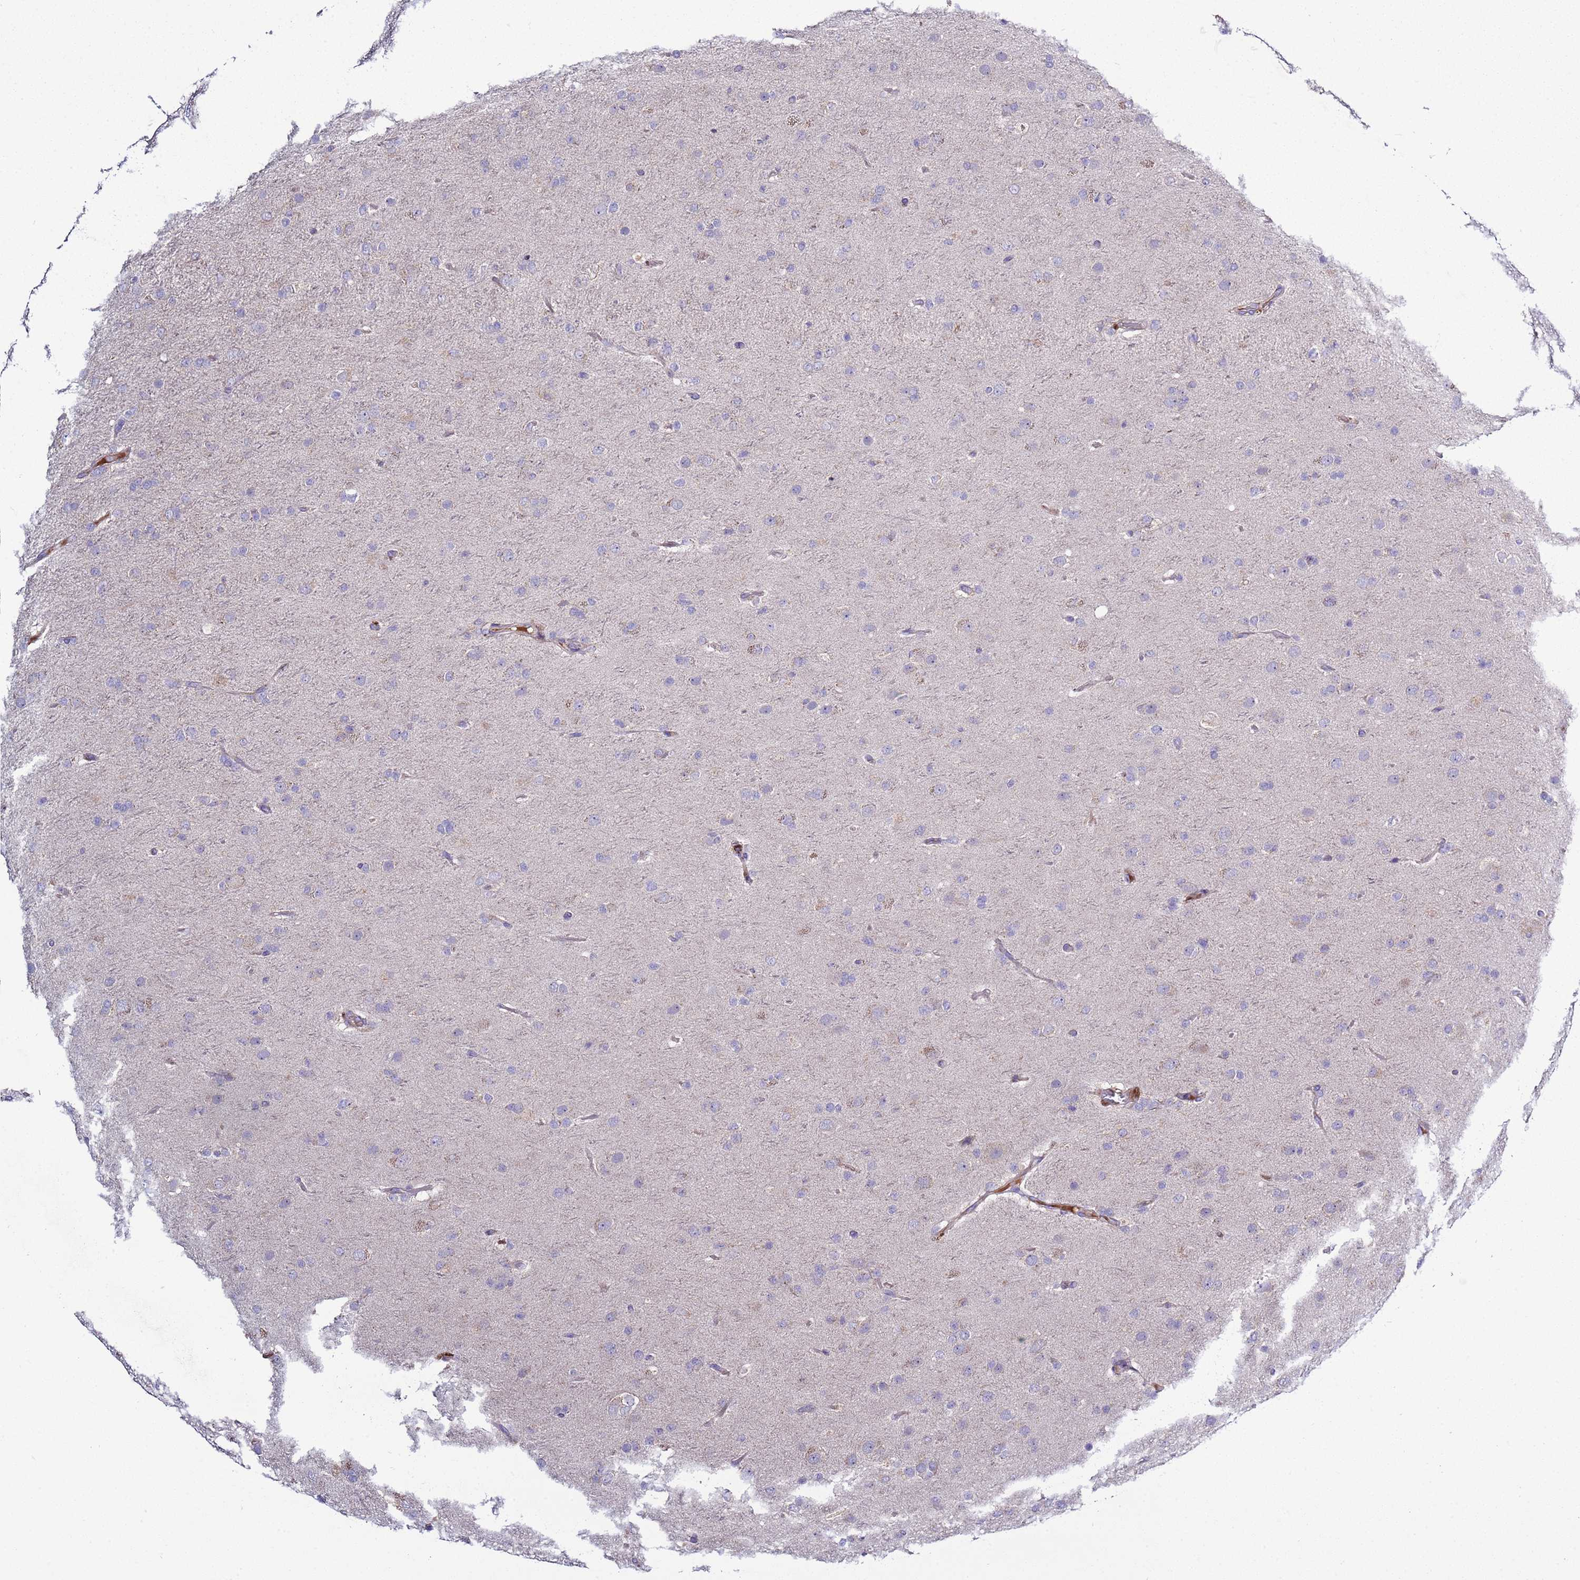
{"staining": {"intensity": "negative", "quantity": "none", "location": "none"}, "tissue": "glioma", "cell_type": "Tumor cells", "image_type": "cancer", "snomed": [{"axis": "morphology", "description": "Glioma, malignant, Low grade"}, {"axis": "topography", "description": "Brain"}], "caption": "Photomicrograph shows no protein positivity in tumor cells of glioma tissue.", "gene": "RABL2B", "patient": {"sex": "male", "age": 65}}